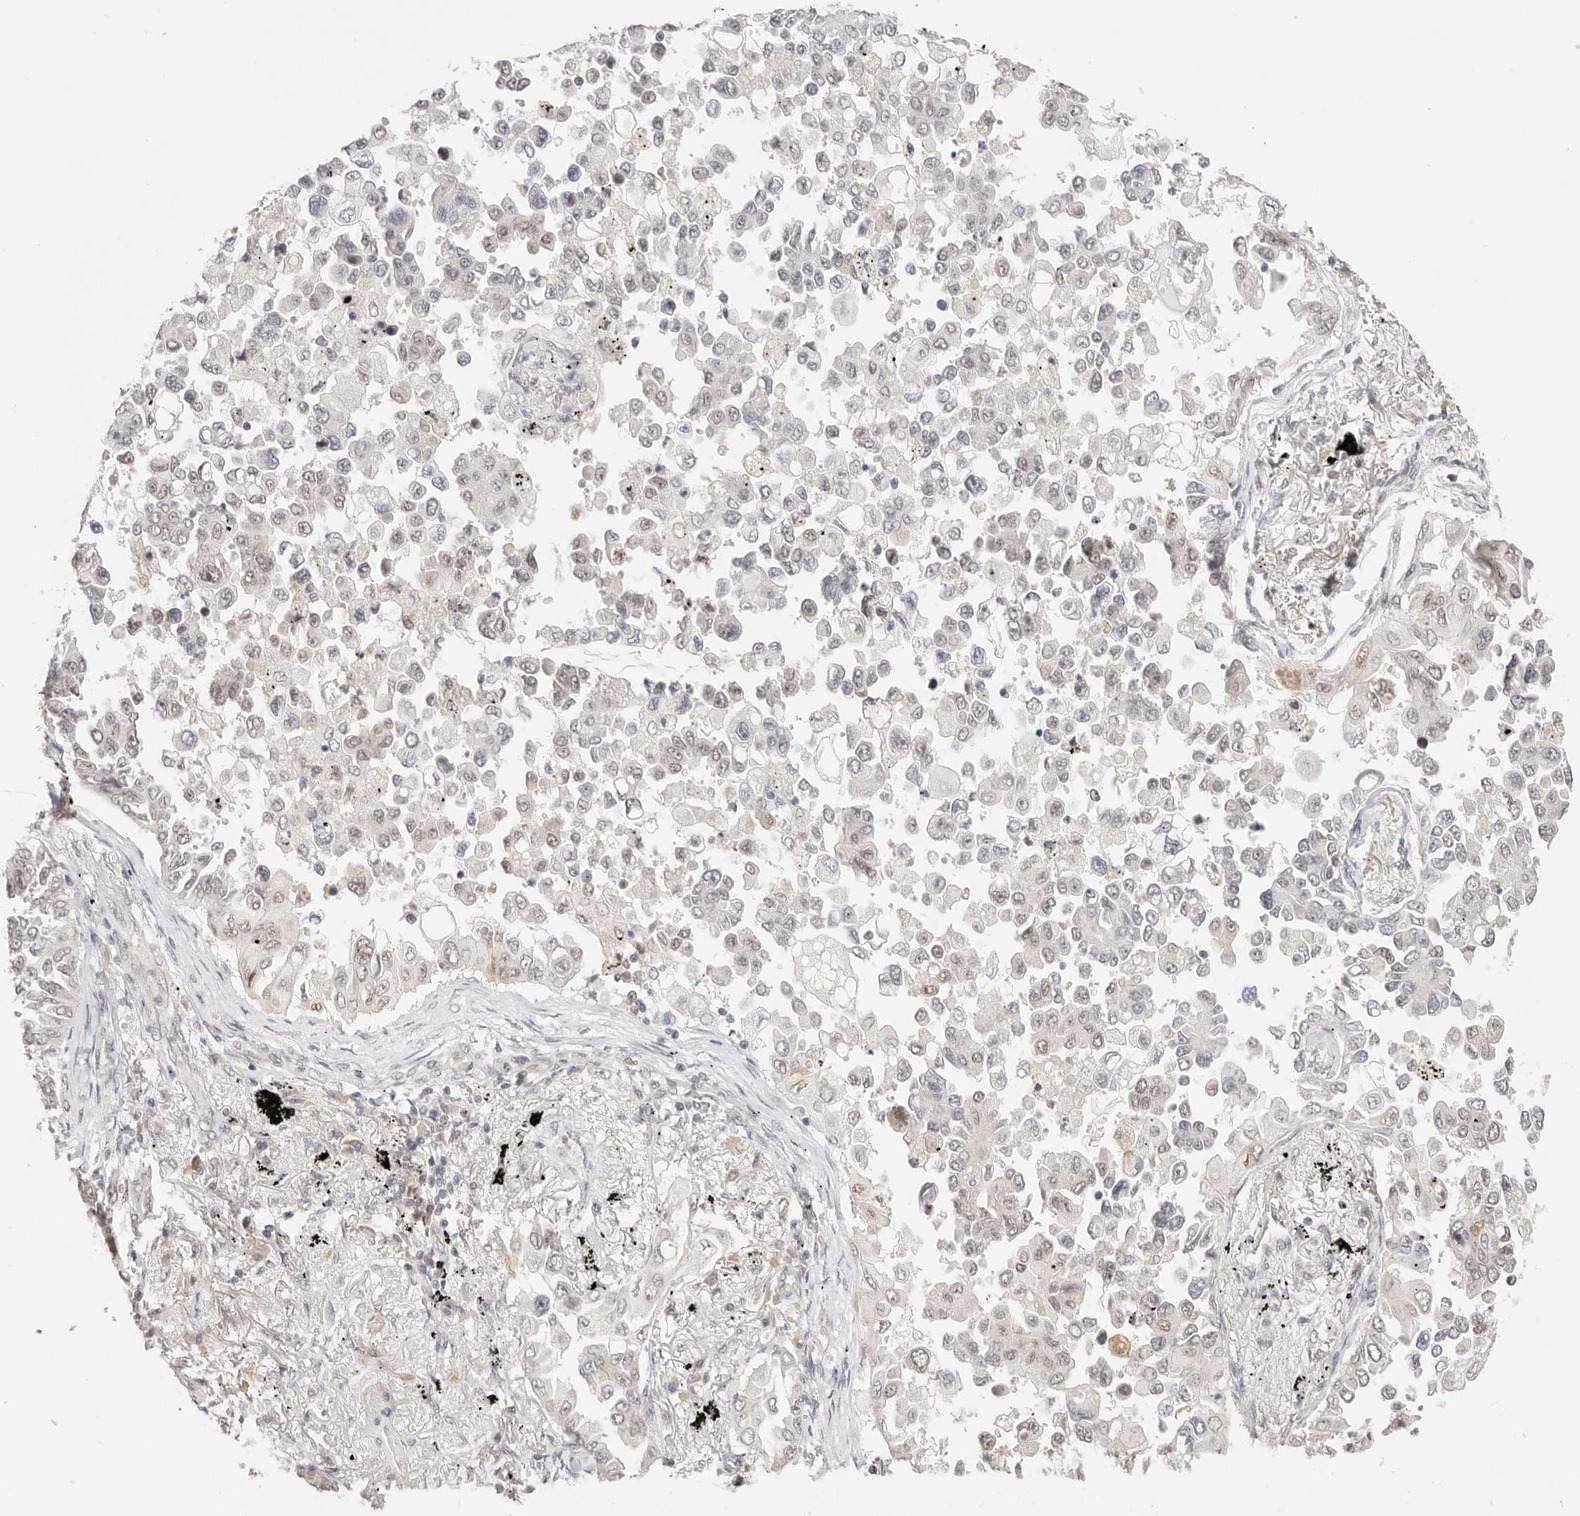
{"staining": {"intensity": "weak", "quantity": "25%-75%", "location": "nuclear"}, "tissue": "lung cancer", "cell_type": "Tumor cells", "image_type": "cancer", "snomed": [{"axis": "morphology", "description": "Adenocarcinoma, NOS"}, {"axis": "topography", "description": "Lung"}], "caption": "Brown immunohistochemical staining in lung adenocarcinoma shows weak nuclear expression in about 25%-75% of tumor cells.", "gene": "RFC3", "patient": {"sex": "female", "age": 67}}